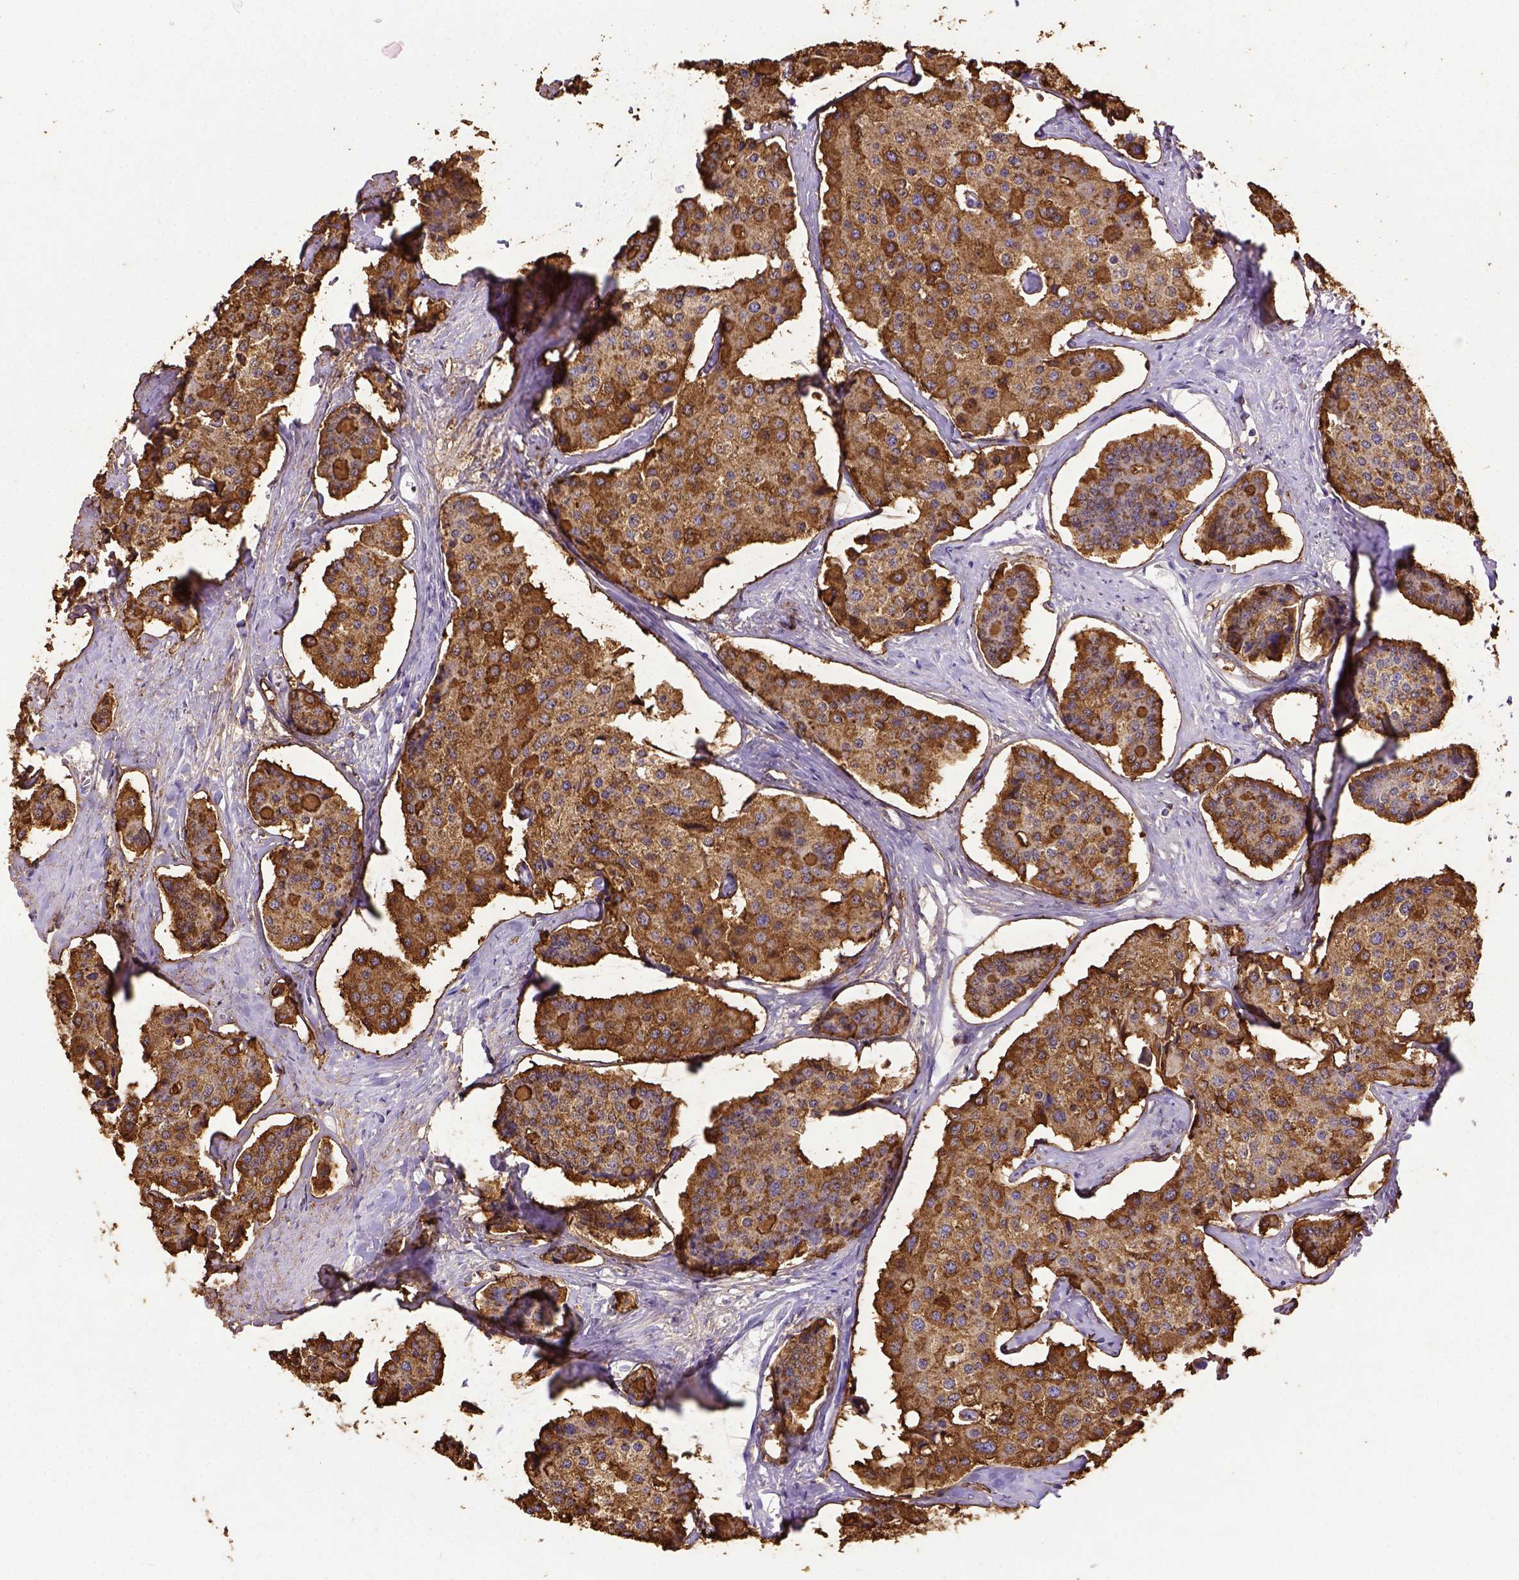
{"staining": {"intensity": "strong", "quantity": ">75%", "location": "cytoplasmic/membranous"}, "tissue": "carcinoid", "cell_type": "Tumor cells", "image_type": "cancer", "snomed": [{"axis": "morphology", "description": "Carcinoid, malignant, NOS"}, {"axis": "topography", "description": "Small intestine"}], "caption": "Protein expression analysis of human carcinoid reveals strong cytoplasmic/membranous expression in approximately >75% of tumor cells. The staining is performed using DAB brown chromogen to label protein expression. The nuclei are counter-stained blue using hematoxylin.", "gene": "B3GAT1", "patient": {"sex": "female", "age": 65}}